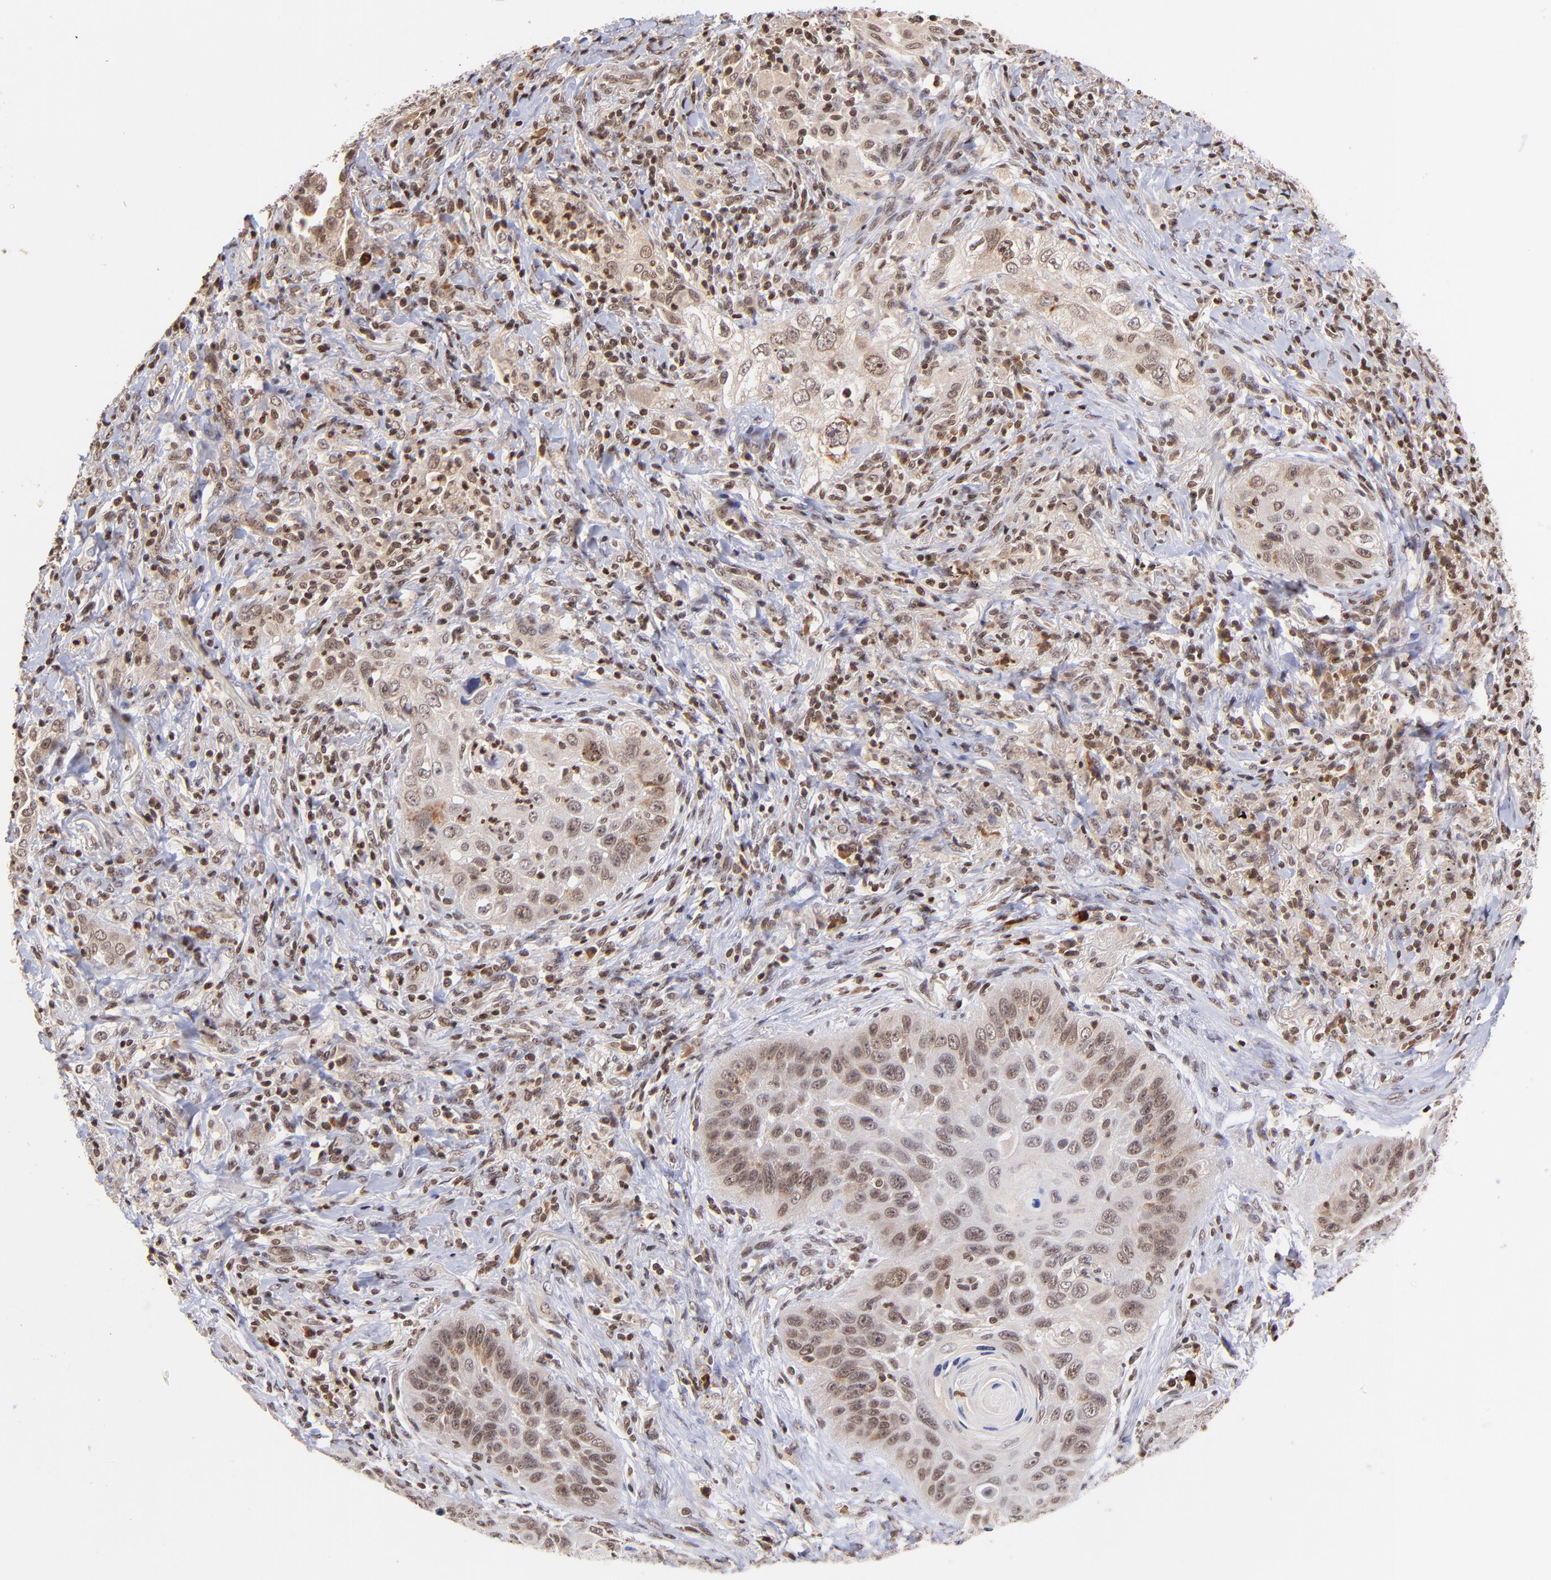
{"staining": {"intensity": "moderate", "quantity": "25%-75%", "location": "cytoplasmic/membranous,nuclear"}, "tissue": "lung cancer", "cell_type": "Tumor cells", "image_type": "cancer", "snomed": [{"axis": "morphology", "description": "Squamous cell carcinoma, NOS"}, {"axis": "topography", "description": "Lung"}], "caption": "Immunohistochemistry histopathology image of neoplastic tissue: human lung cancer stained using immunohistochemistry displays medium levels of moderate protein expression localized specifically in the cytoplasmic/membranous and nuclear of tumor cells, appearing as a cytoplasmic/membranous and nuclear brown color.", "gene": "WDR25", "patient": {"sex": "female", "age": 67}}